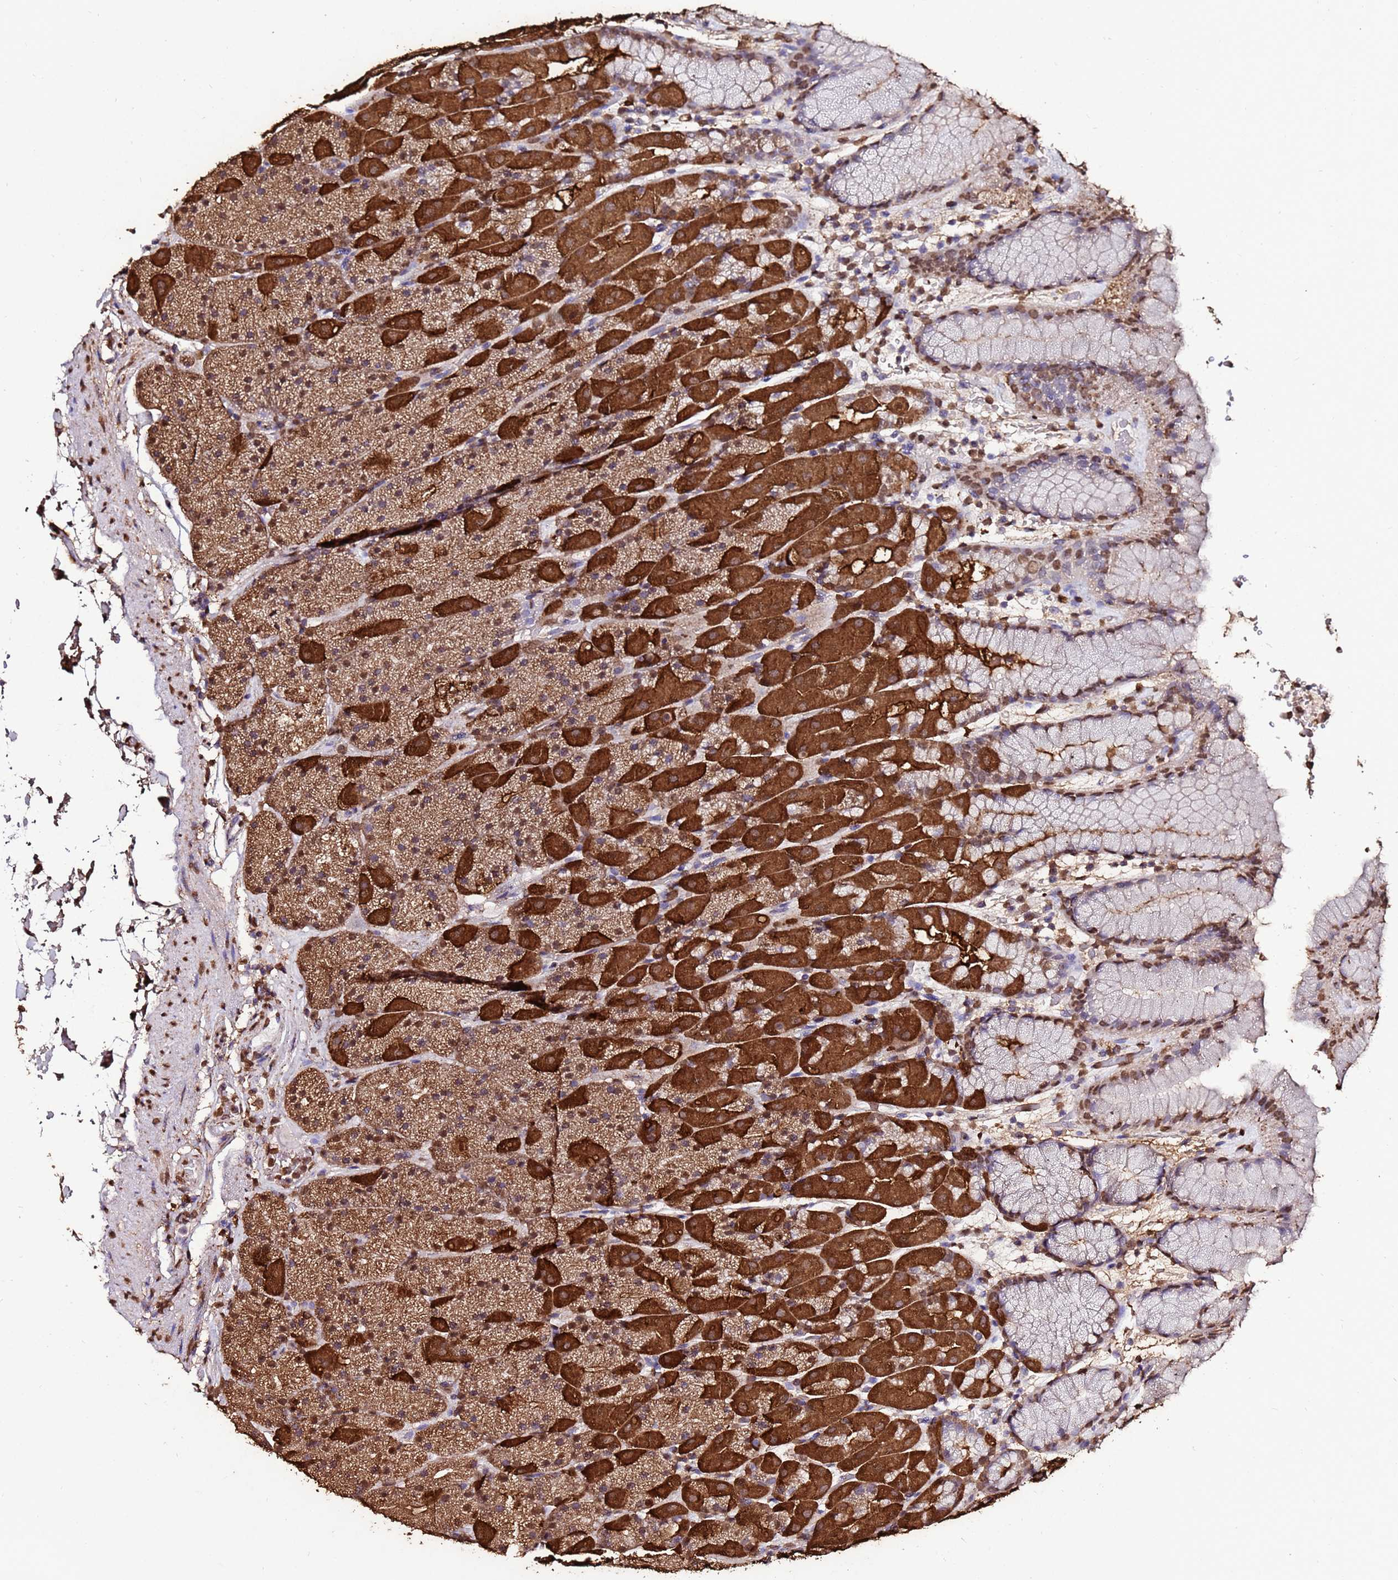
{"staining": {"intensity": "strong", "quantity": ">75%", "location": "cytoplasmic/membranous,nuclear"}, "tissue": "stomach", "cell_type": "Glandular cells", "image_type": "normal", "snomed": [{"axis": "morphology", "description": "Normal tissue, NOS"}, {"axis": "topography", "description": "Stomach, upper"}, {"axis": "topography", "description": "Stomach, lower"}], "caption": "High-power microscopy captured an IHC photomicrograph of unremarkable stomach, revealing strong cytoplasmic/membranous,nuclear positivity in about >75% of glandular cells. (Stains: DAB in brown, nuclei in blue, Microscopy: brightfield microscopy at high magnification).", "gene": "TRIP6", "patient": {"sex": "male", "age": 67}}